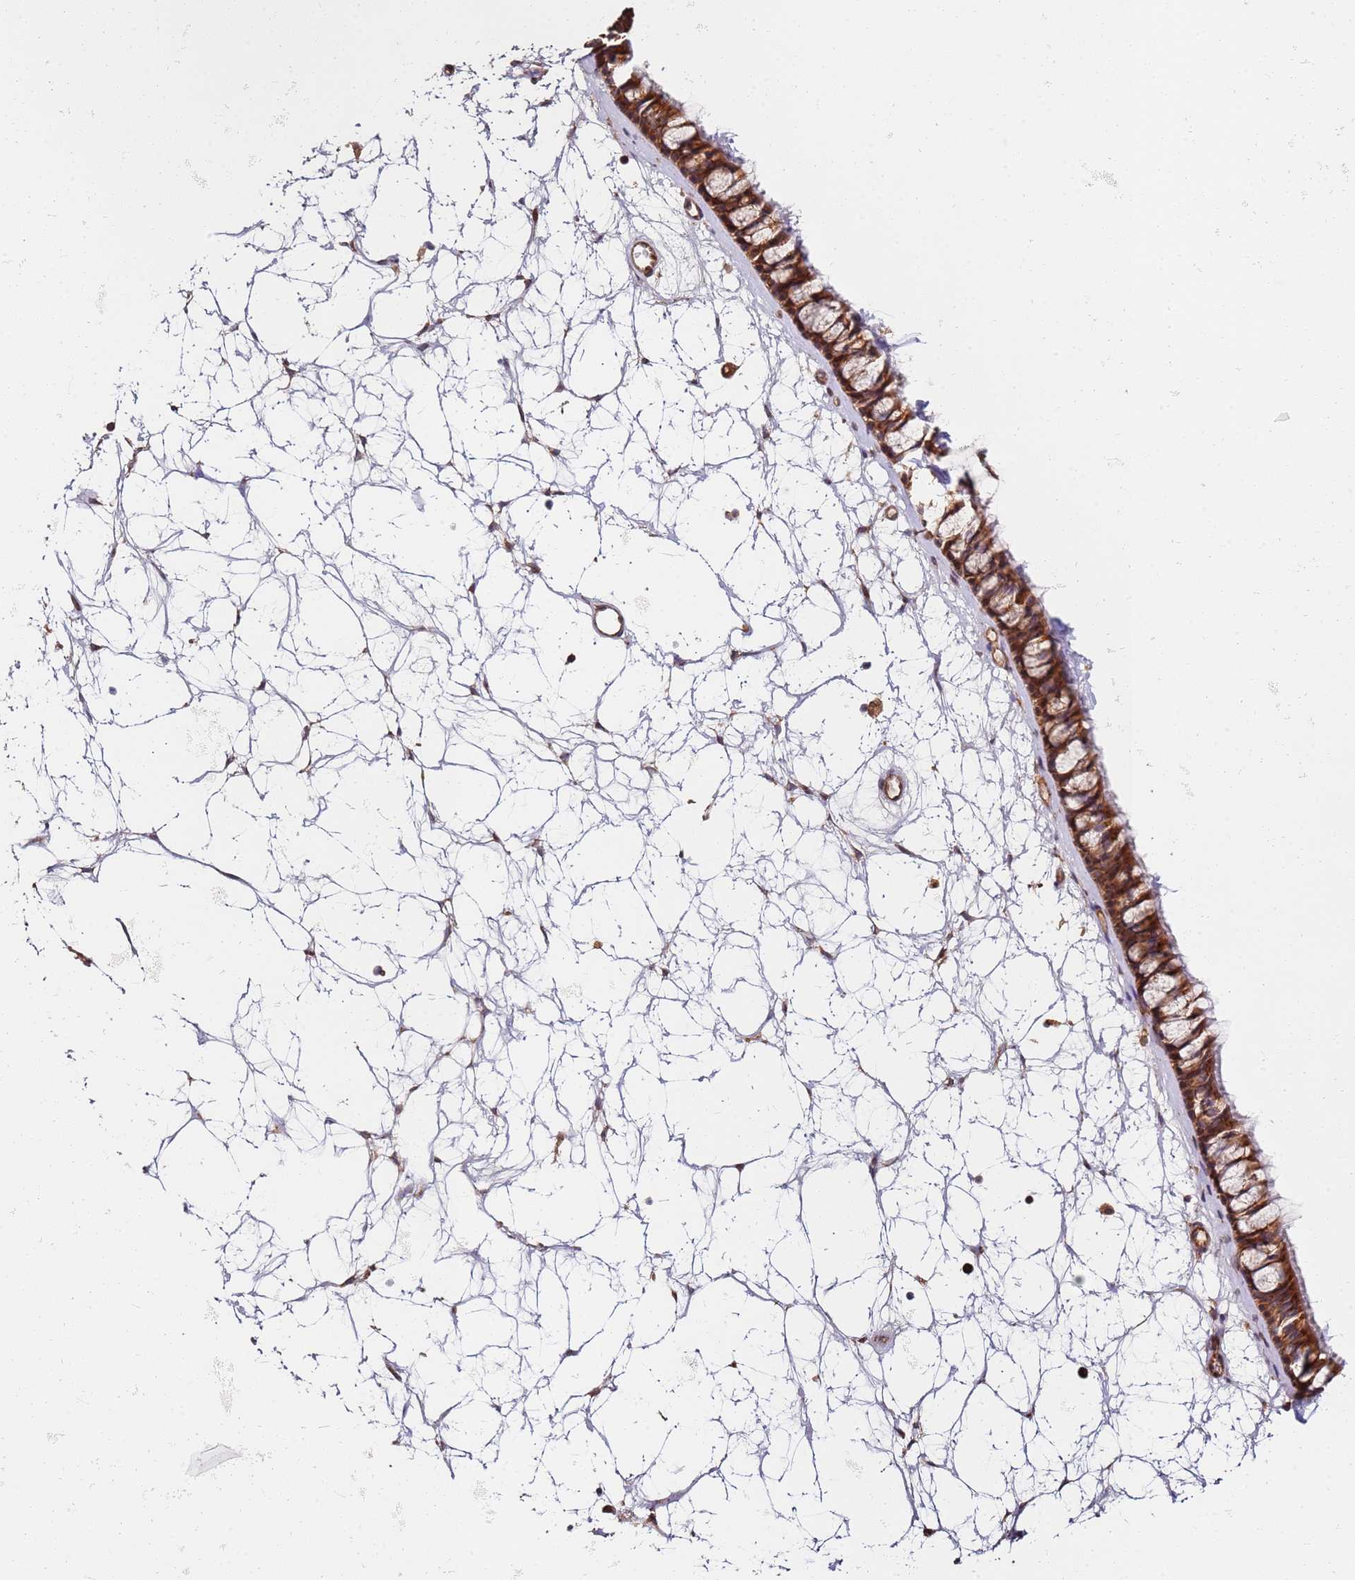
{"staining": {"intensity": "strong", "quantity": ">75%", "location": "cytoplasmic/membranous"}, "tissue": "nasopharynx", "cell_type": "Respiratory epithelial cells", "image_type": "normal", "snomed": [{"axis": "morphology", "description": "Normal tissue, NOS"}, {"axis": "topography", "description": "Nasopharynx"}], "caption": "Immunohistochemistry (IHC) photomicrograph of benign human nasopharynx stained for a protein (brown), which shows high levels of strong cytoplasmic/membranous expression in about >75% of respiratory epithelial cells.", "gene": "RPS3A", "patient": {"sex": "male", "age": 64}}